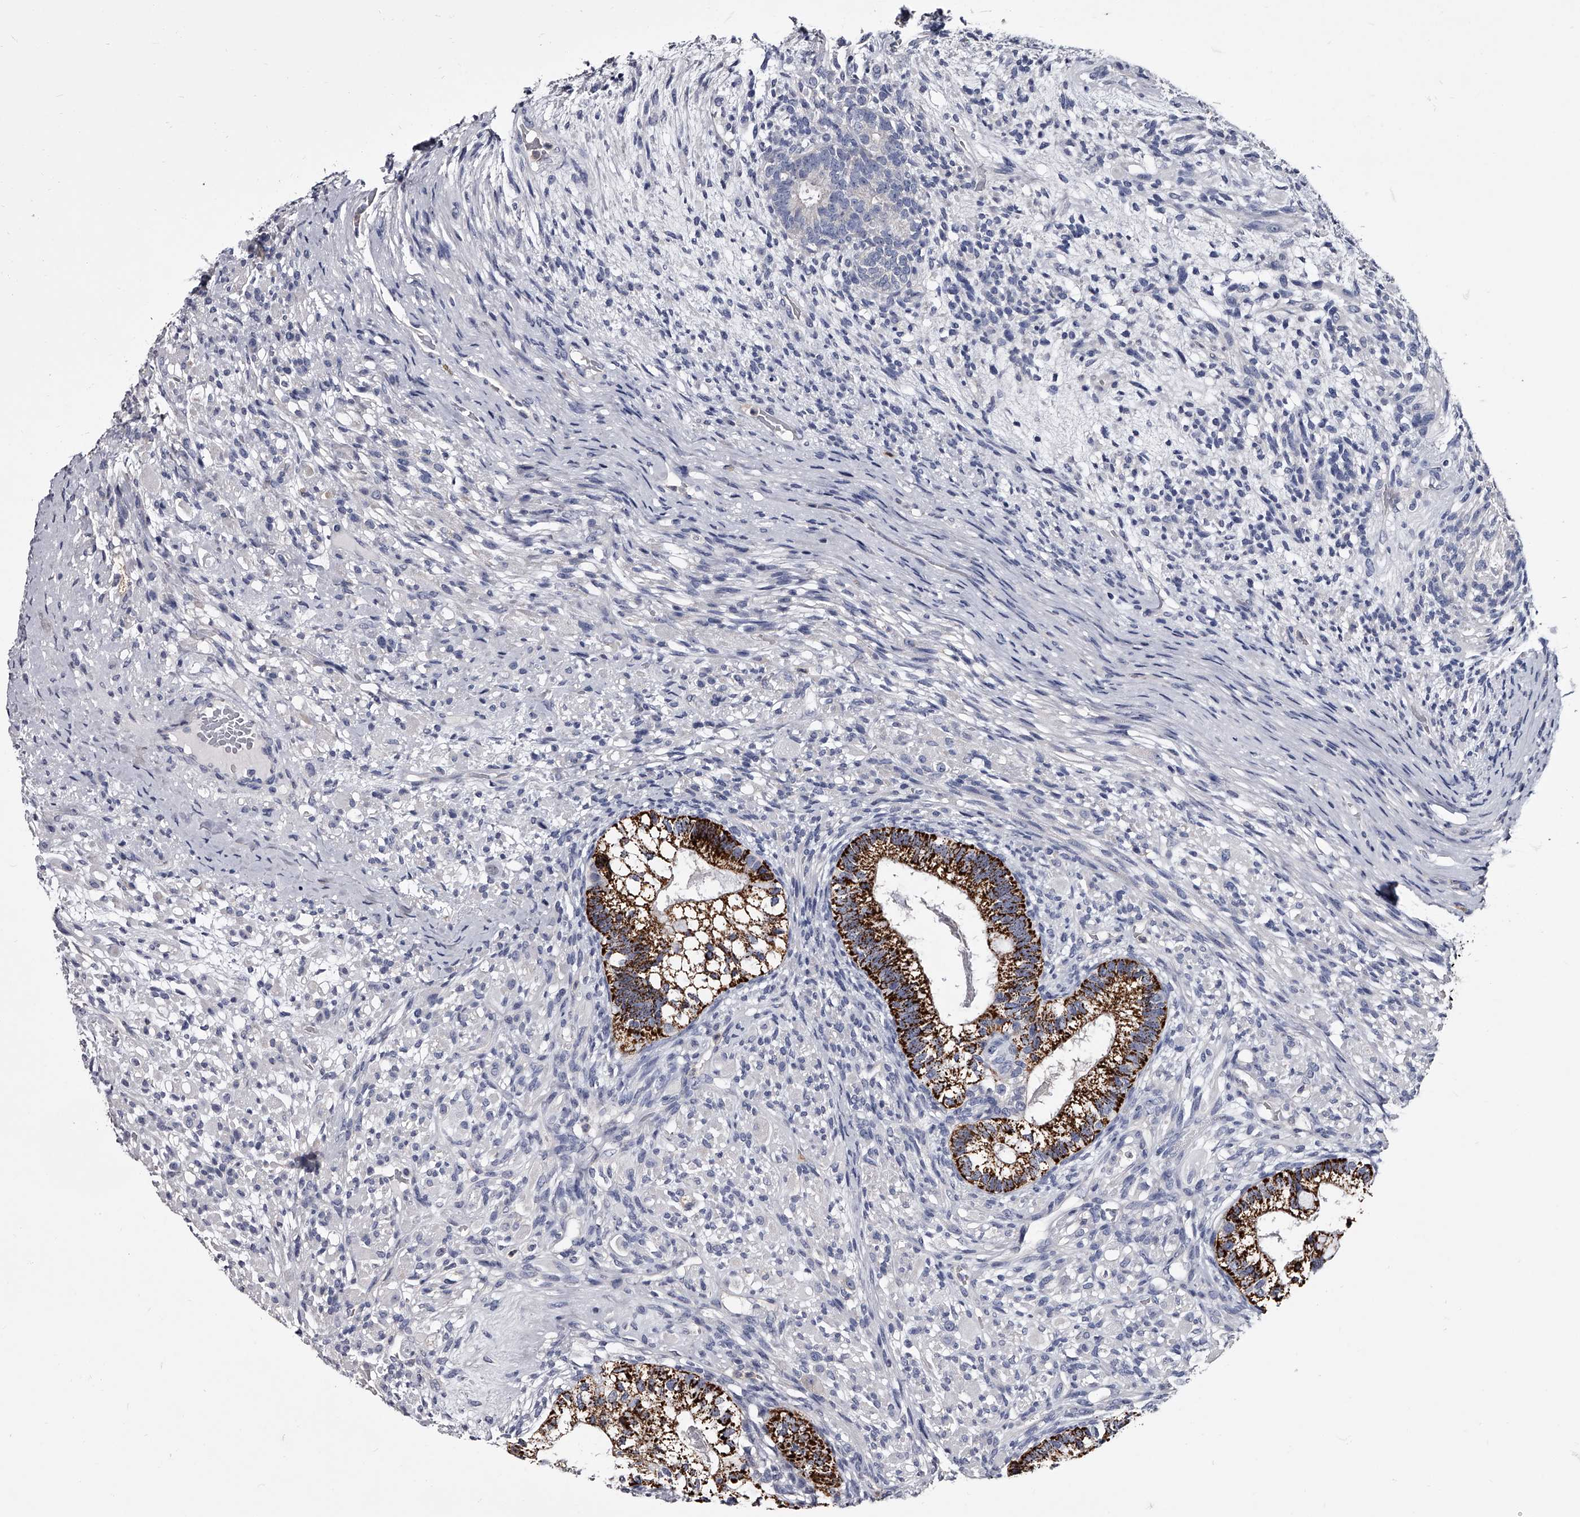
{"staining": {"intensity": "strong", "quantity": "25%-75%", "location": "cytoplasmic/membranous"}, "tissue": "testis cancer", "cell_type": "Tumor cells", "image_type": "cancer", "snomed": [{"axis": "morphology", "description": "Seminoma, NOS"}, {"axis": "morphology", "description": "Carcinoma, Embryonal, NOS"}, {"axis": "topography", "description": "Testis"}], "caption": "DAB immunohistochemical staining of testis cancer displays strong cytoplasmic/membranous protein staining in approximately 25%-75% of tumor cells. The staining was performed using DAB (3,3'-diaminobenzidine), with brown indicating positive protein expression. Nuclei are stained blue with hematoxylin.", "gene": "GAPVD1", "patient": {"sex": "male", "age": 28}}